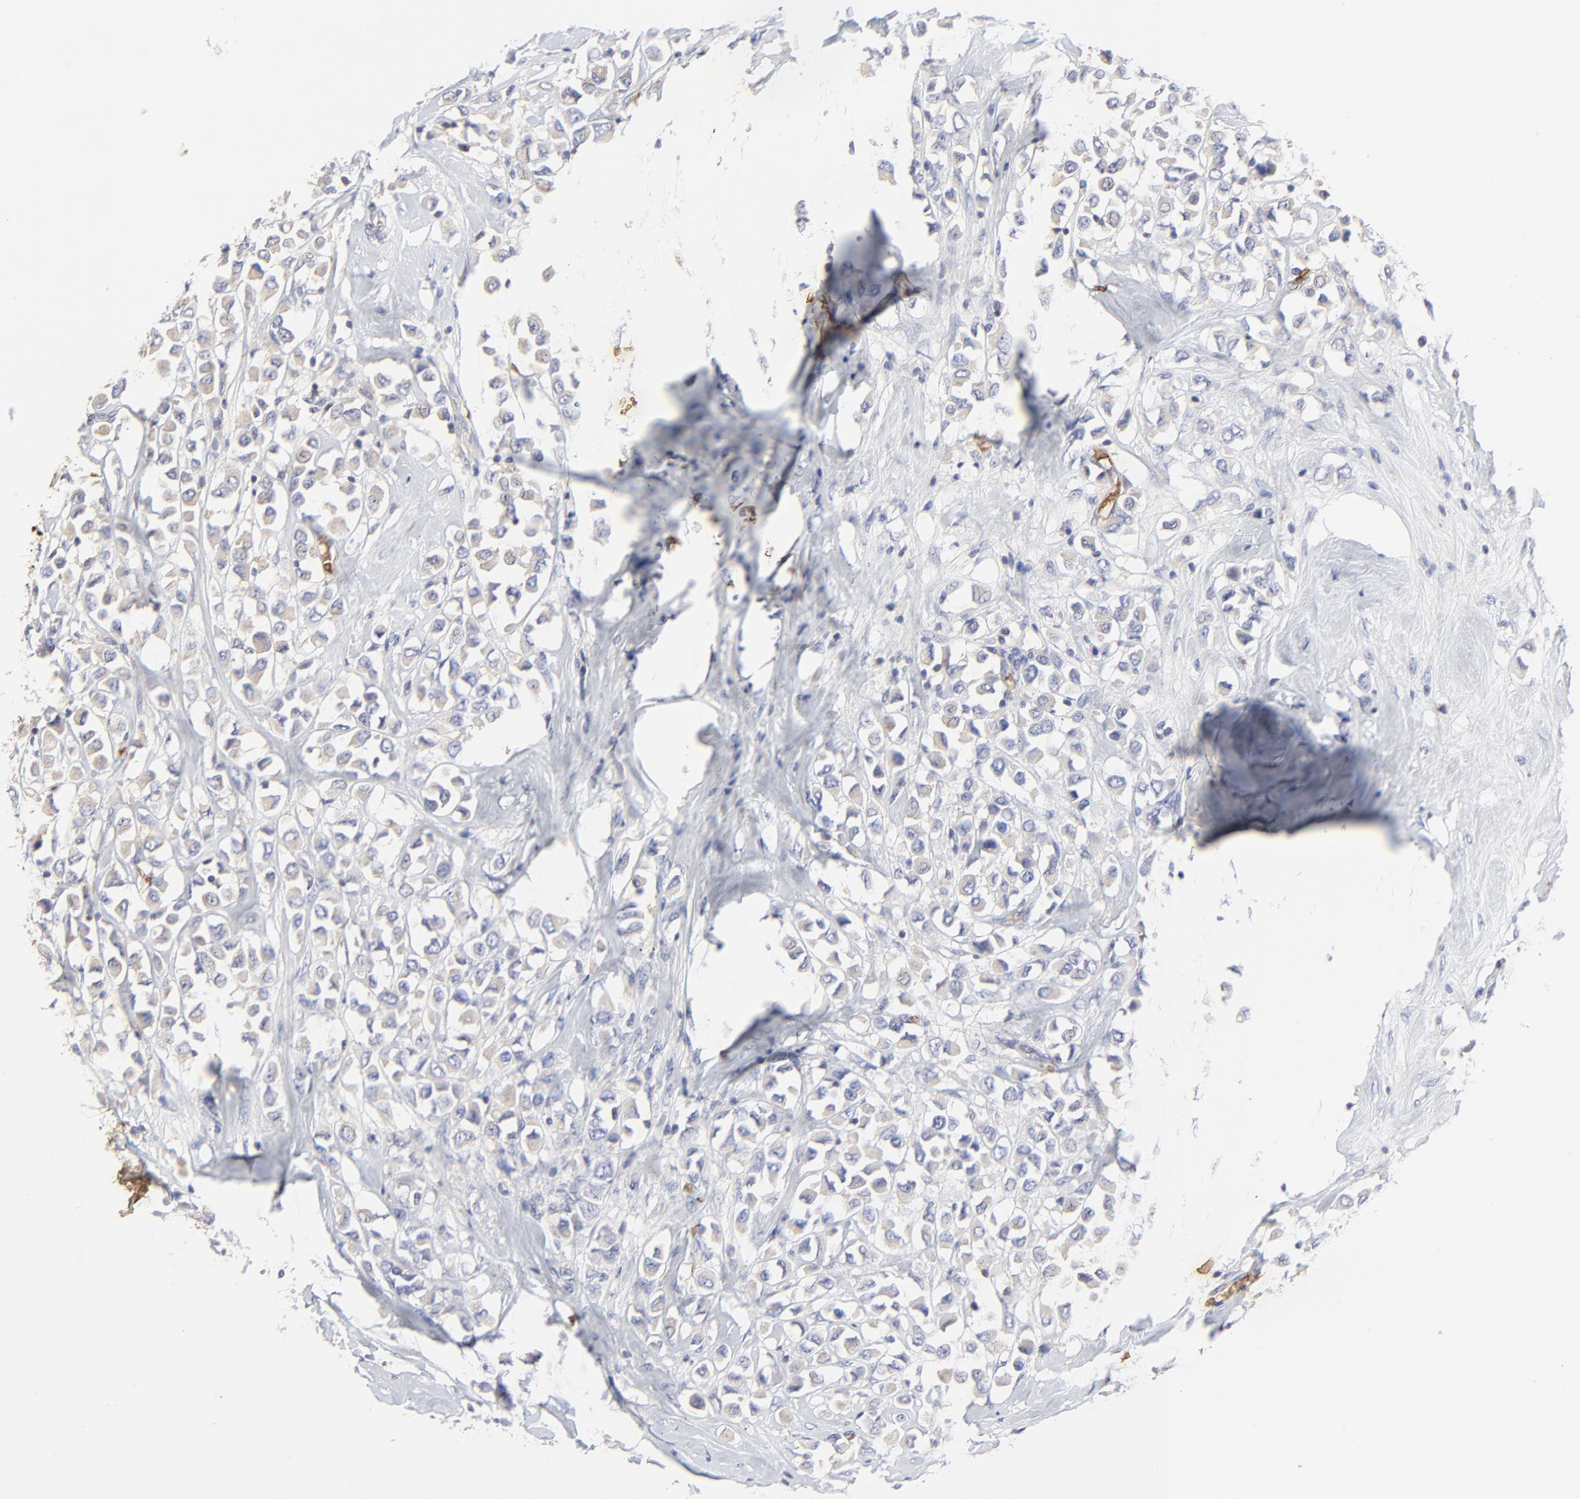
{"staining": {"intensity": "negative", "quantity": "none", "location": "none"}, "tissue": "breast cancer", "cell_type": "Tumor cells", "image_type": "cancer", "snomed": [{"axis": "morphology", "description": "Duct carcinoma"}, {"axis": "topography", "description": "Breast"}], "caption": "High power microscopy micrograph of an immunohistochemistry (IHC) histopathology image of infiltrating ductal carcinoma (breast), revealing no significant positivity in tumor cells.", "gene": "PAG1", "patient": {"sex": "female", "age": 61}}